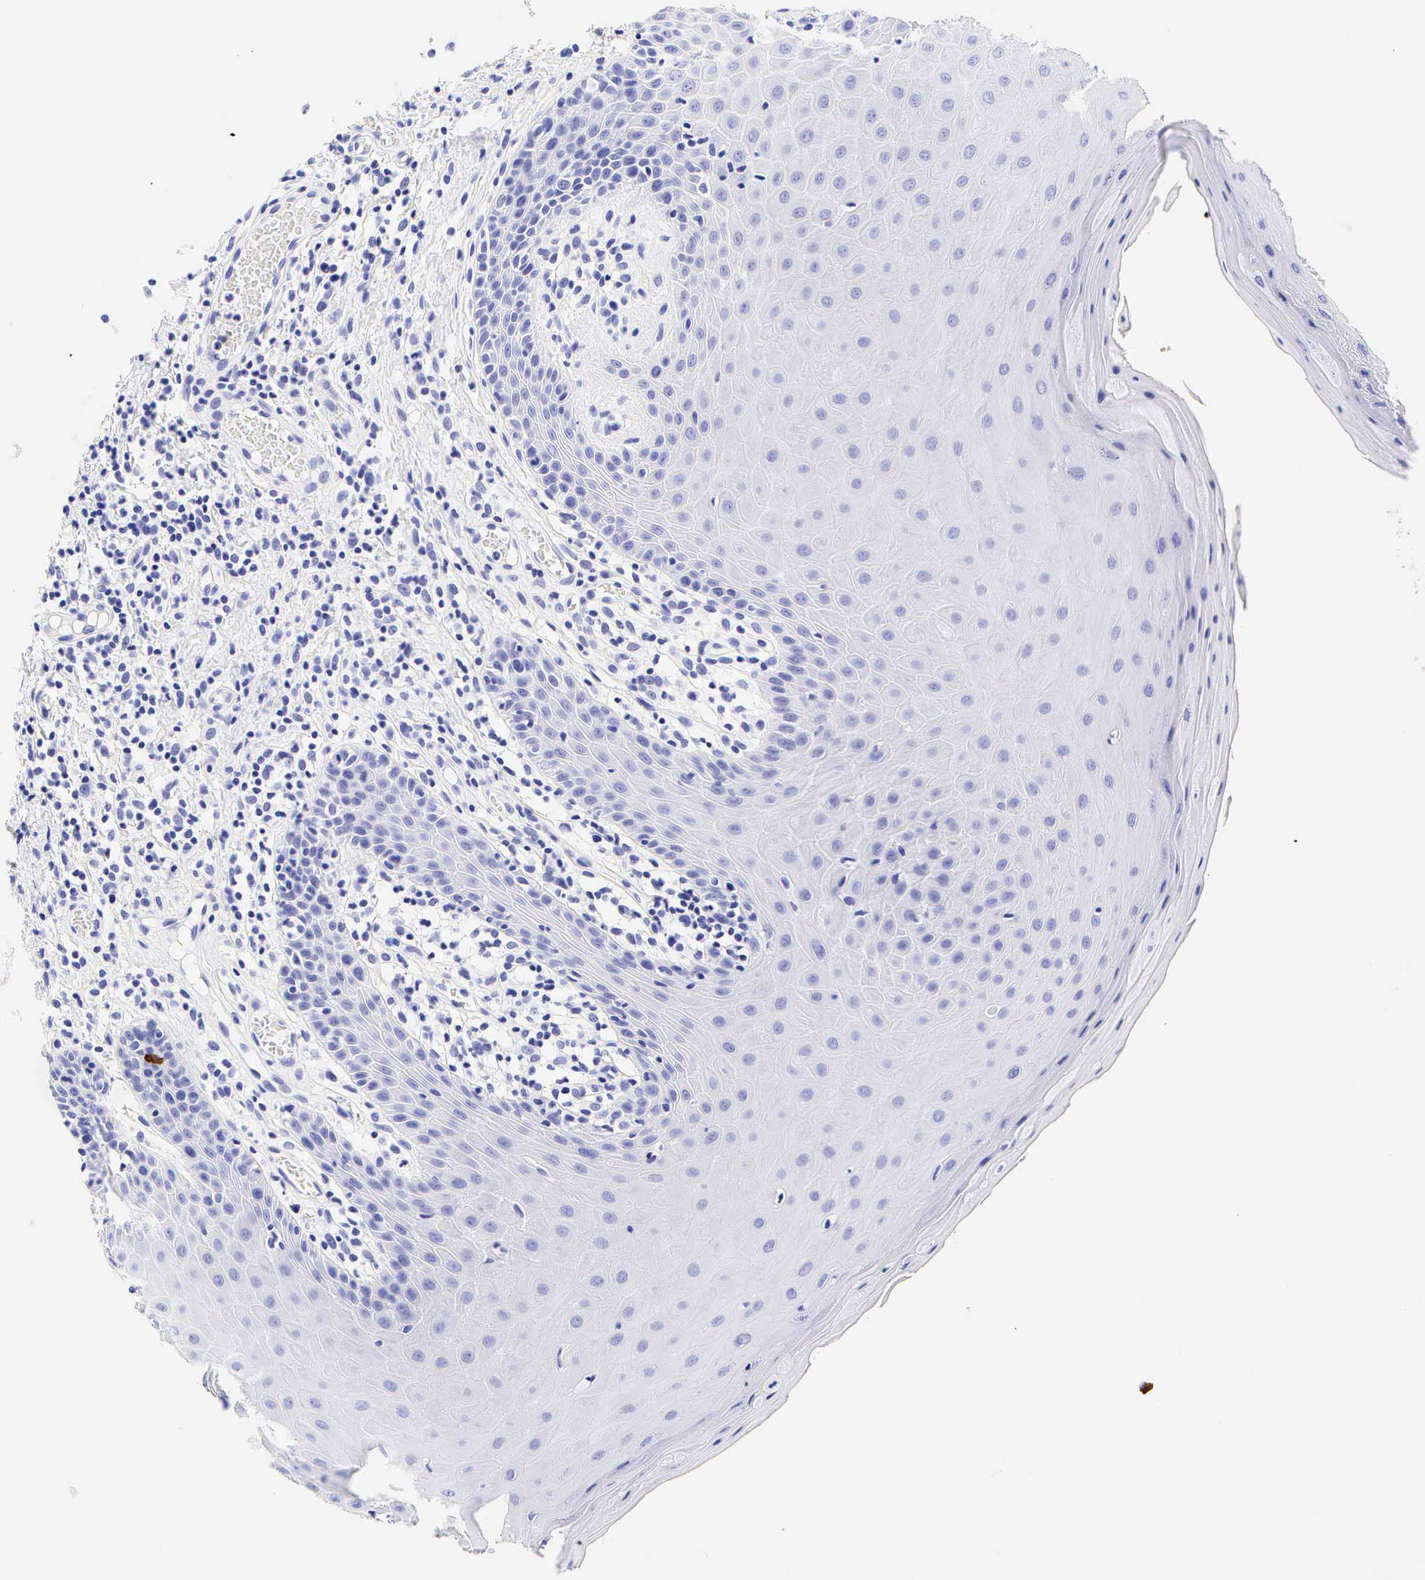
{"staining": {"intensity": "negative", "quantity": "none", "location": "none"}, "tissue": "oral mucosa", "cell_type": "Squamous epithelial cells", "image_type": "normal", "snomed": [{"axis": "morphology", "description": "Normal tissue, NOS"}, {"axis": "topography", "description": "Oral tissue"}], "caption": "Immunohistochemistry (IHC) photomicrograph of normal oral mucosa: oral mucosa stained with DAB (3,3'-diaminobenzidine) exhibits no significant protein positivity in squamous epithelial cells. Nuclei are stained in blue.", "gene": "KRT20", "patient": {"sex": "female", "age": 56}}